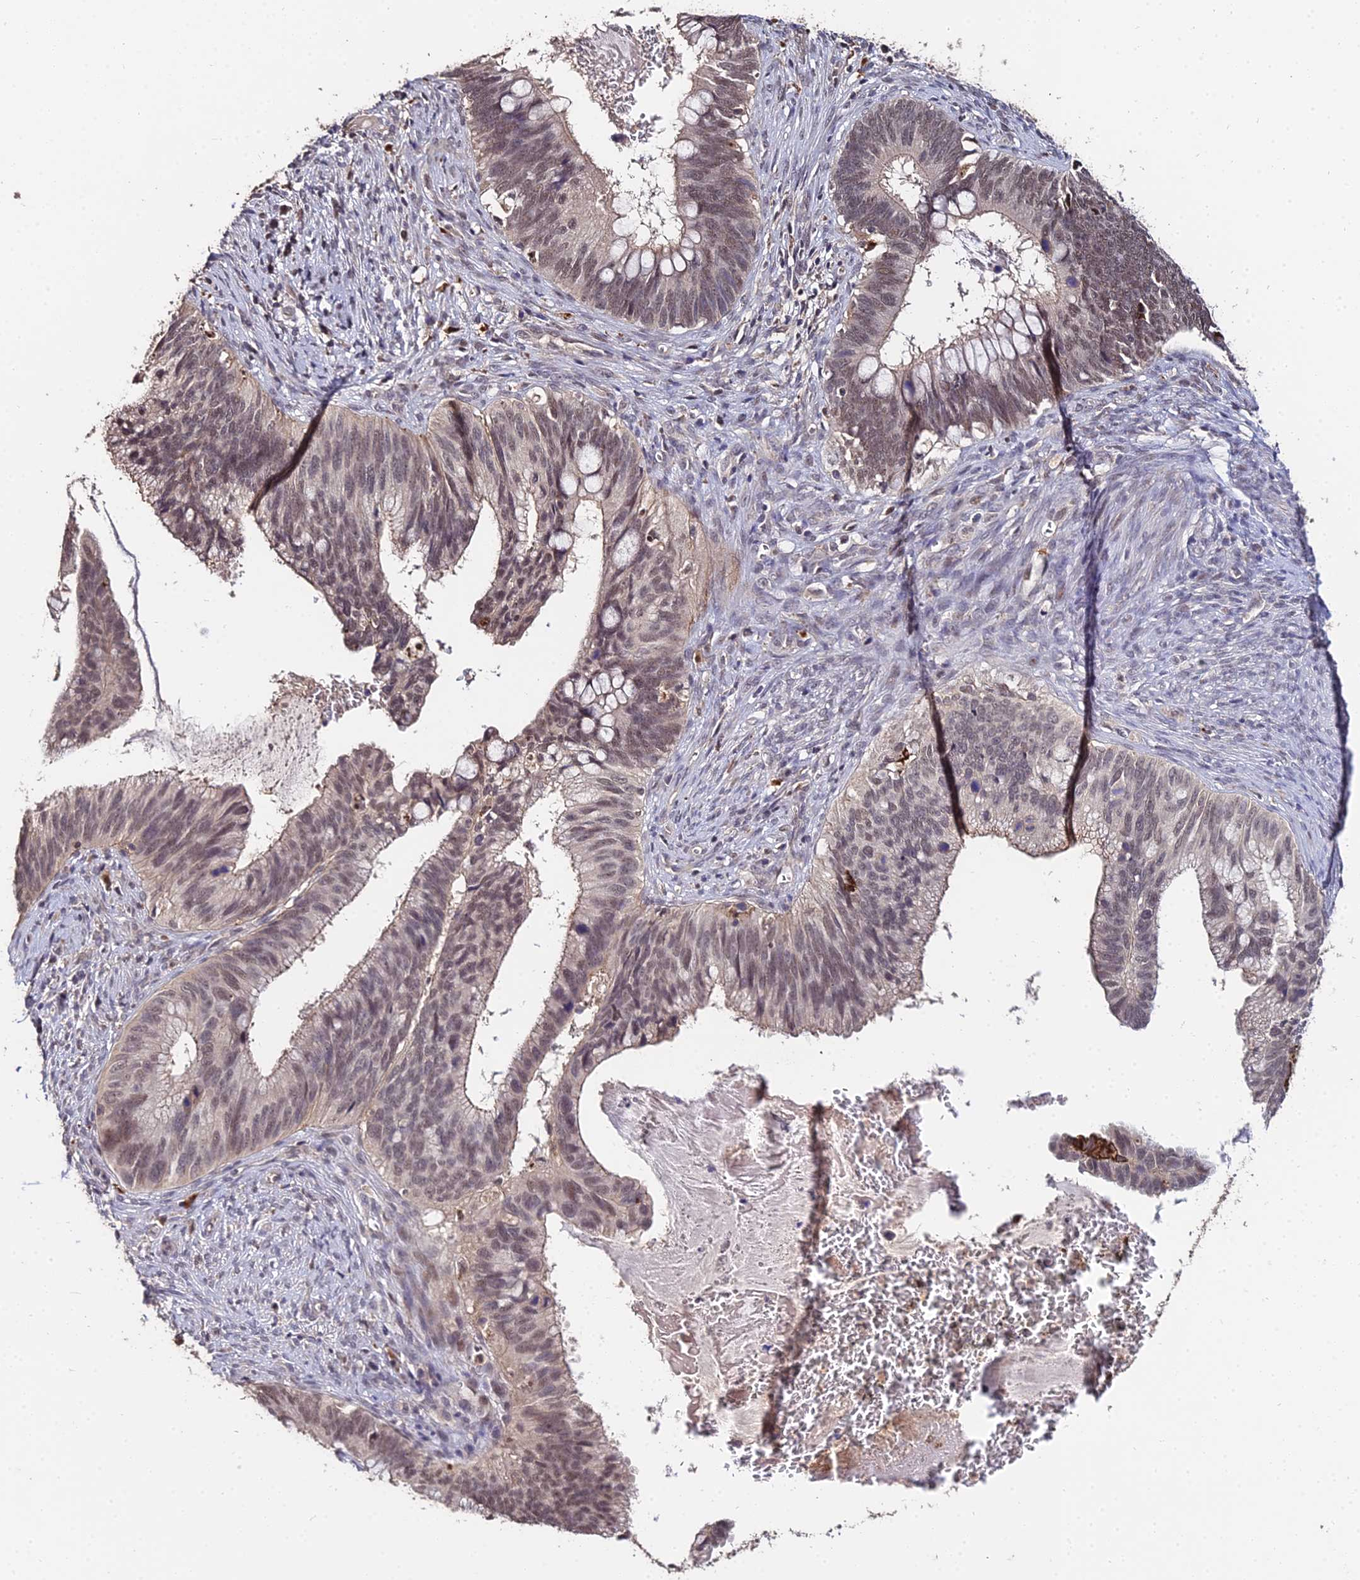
{"staining": {"intensity": "weak", "quantity": ">75%", "location": "nuclear"}, "tissue": "cervical cancer", "cell_type": "Tumor cells", "image_type": "cancer", "snomed": [{"axis": "morphology", "description": "Adenocarcinoma, NOS"}, {"axis": "topography", "description": "Cervix"}], "caption": "Weak nuclear protein positivity is identified in about >75% of tumor cells in cervical adenocarcinoma.", "gene": "LSM5", "patient": {"sex": "female", "age": 42}}